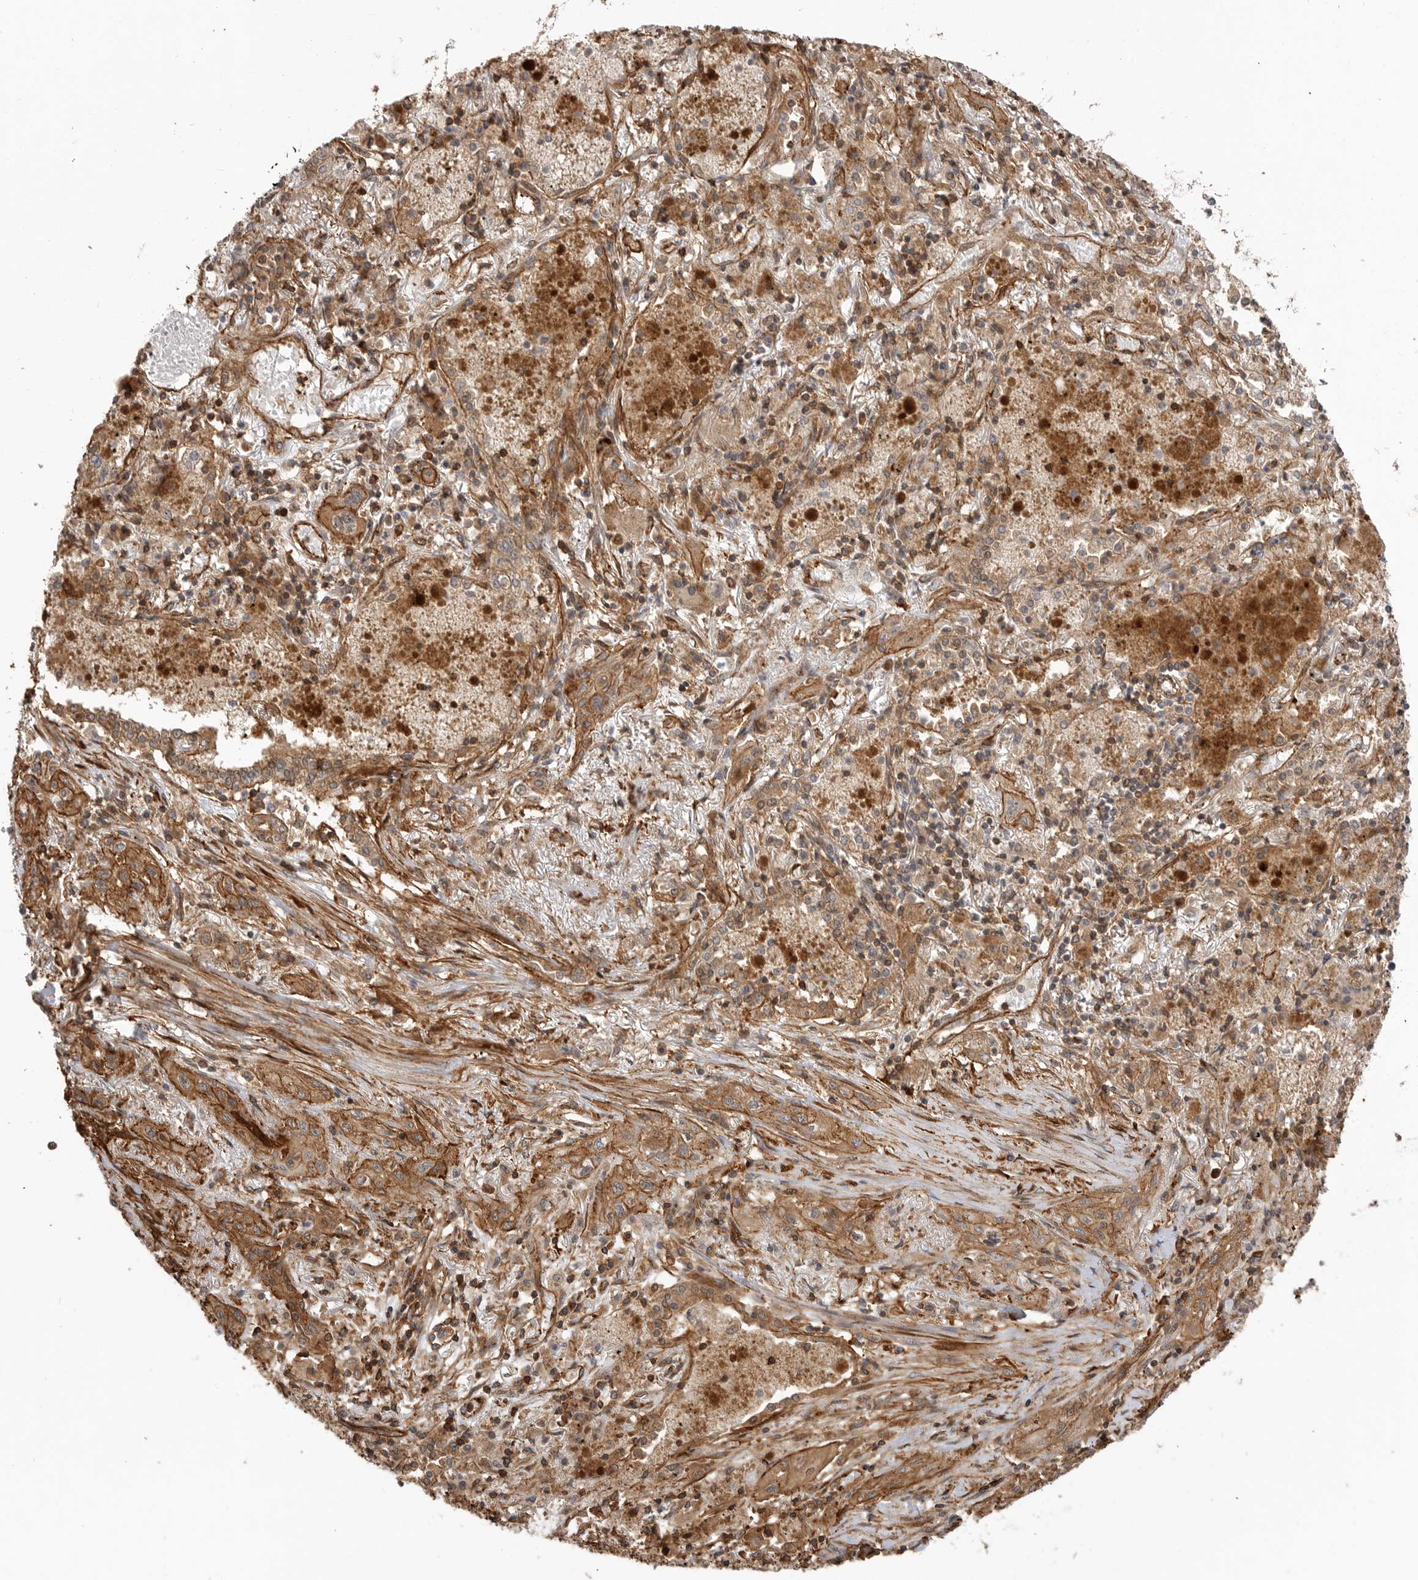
{"staining": {"intensity": "moderate", "quantity": ">75%", "location": "cytoplasmic/membranous"}, "tissue": "lung cancer", "cell_type": "Tumor cells", "image_type": "cancer", "snomed": [{"axis": "morphology", "description": "Squamous cell carcinoma, NOS"}, {"axis": "topography", "description": "Lung"}], "caption": "Brown immunohistochemical staining in squamous cell carcinoma (lung) shows moderate cytoplasmic/membranous staining in approximately >75% of tumor cells.", "gene": "GPATCH2", "patient": {"sex": "female", "age": 47}}